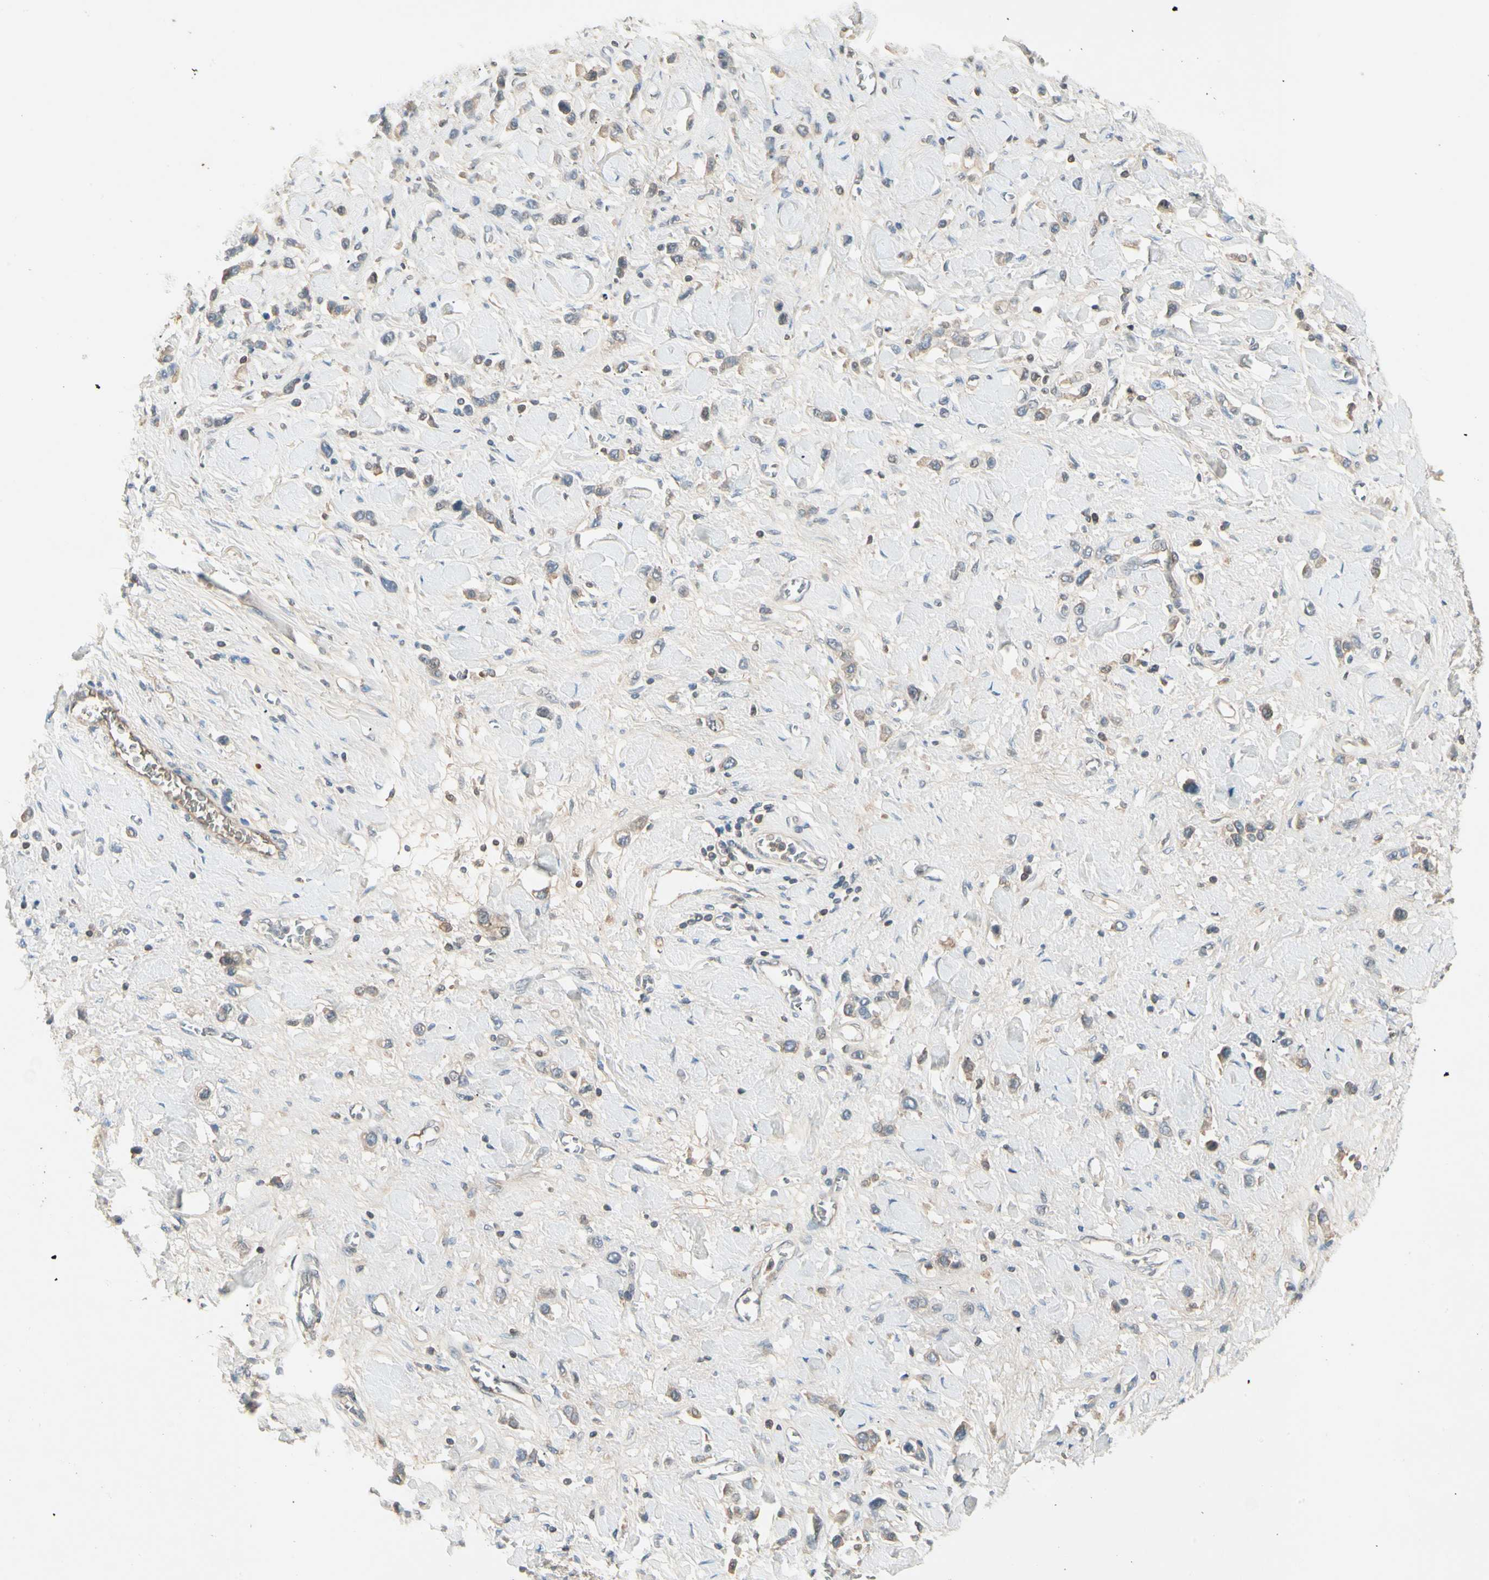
{"staining": {"intensity": "weak", "quantity": "25%-75%", "location": "cytoplasmic/membranous"}, "tissue": "stomach cancer", "cell_type": "Tumor cells", "image_type": "cancer", "snomed": [{"axis": "morphology", "description": "Normal tissue, NOS"}, {"axis": "morphology", "description": "Adenocarcinoma, NOS"}, {"axis": "topography", "description": "Stomach, upper"}, {"axis": "topography", "description": "Stomach"}], "caption": "Protein expression analysis of stomach adenocarcinoma shows weak cytoplasmic/membranous staining in about 25%-75% of tumor cells.", "gene": "CCL4", "patient": {"sex": "female", "age": 65}}